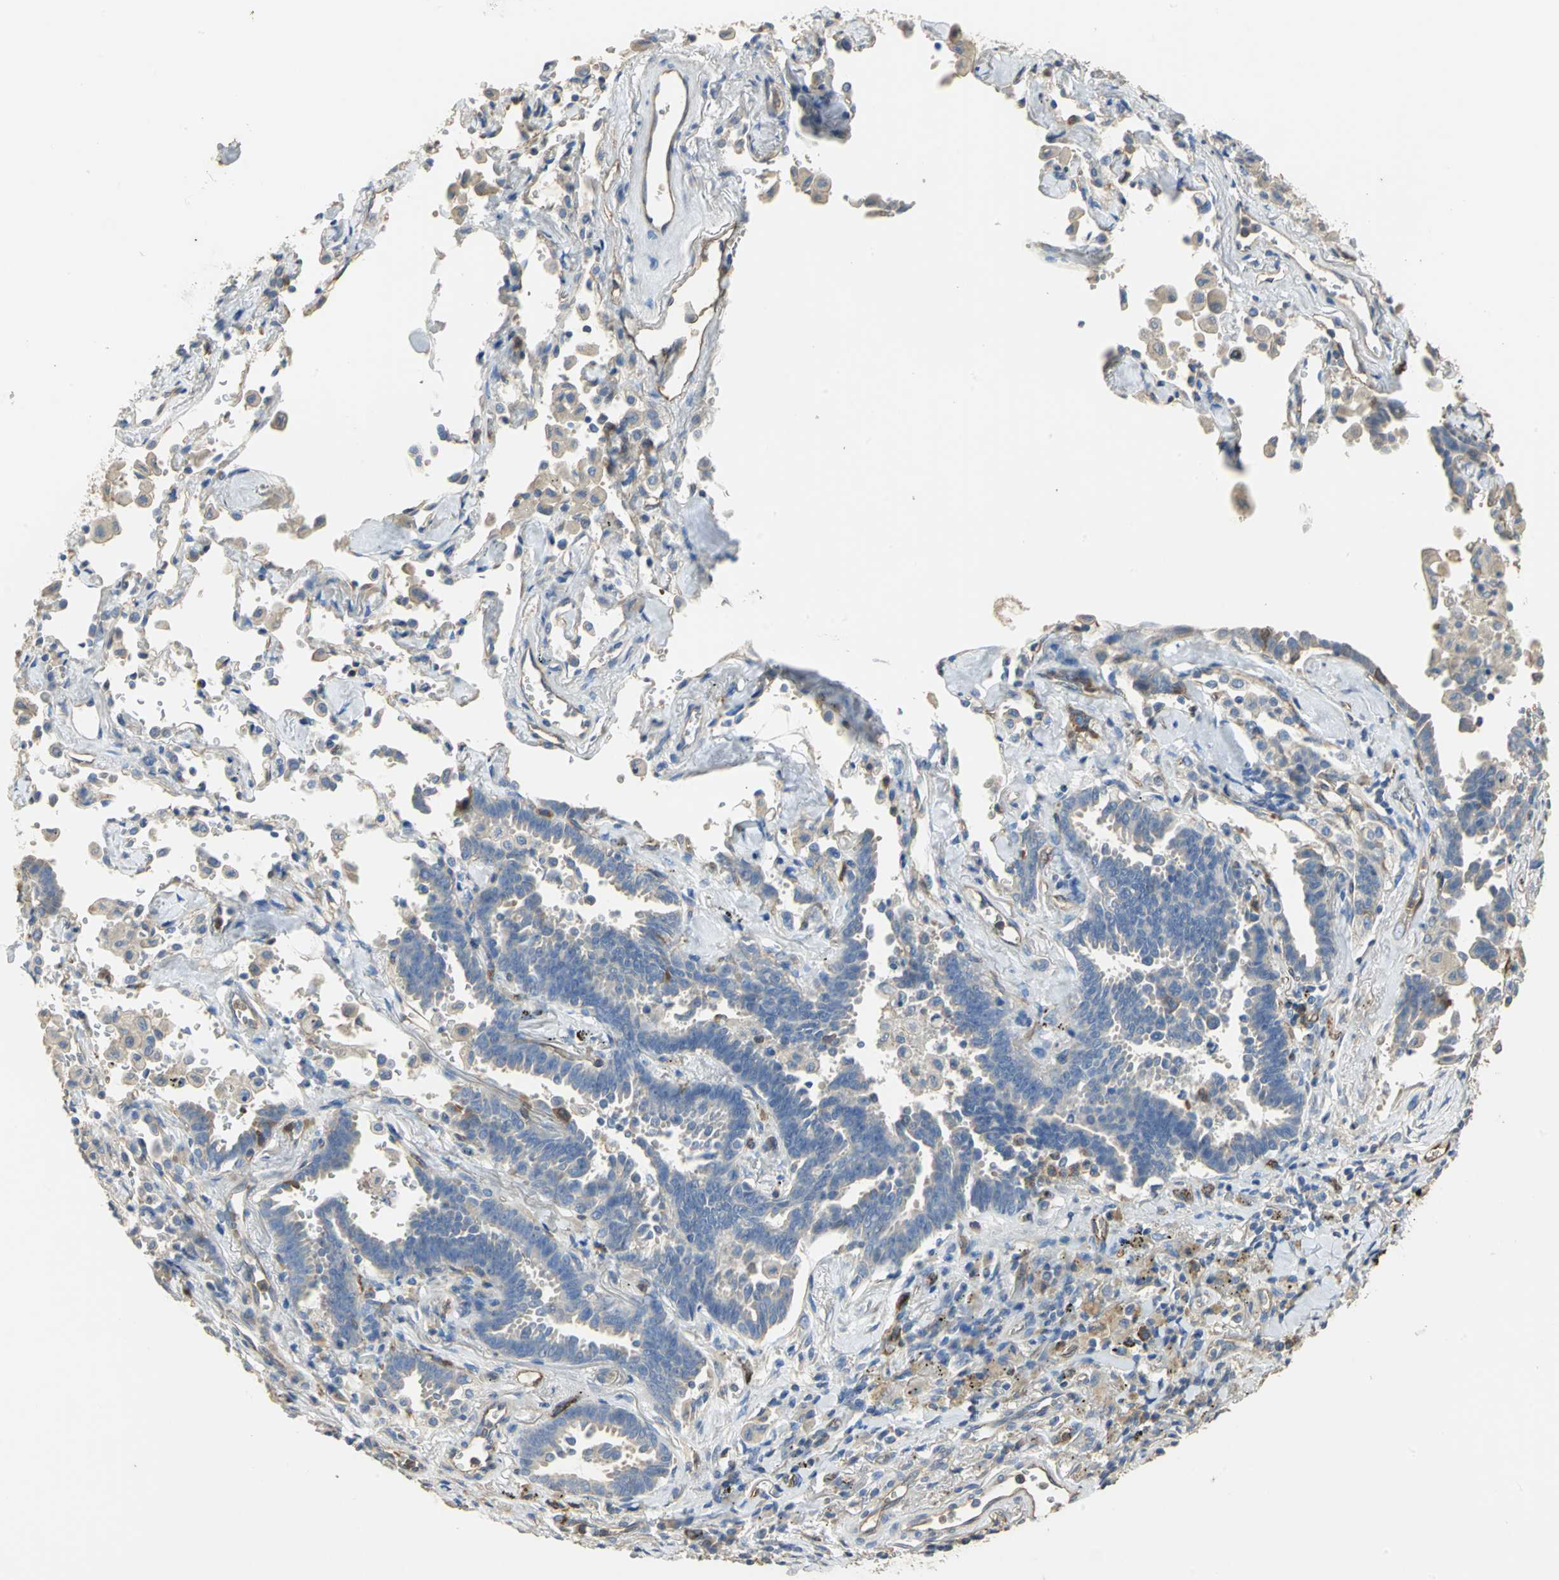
{"staining": {"intensity": "moderate", "quantity": "<25%", "location": "cytoplasmic/membranous"}, "tissue": "lung cancer", "cell_type": "Tumor cells", "image_type": "cancer", "snomed": [{"axis": "morphology", "description": "Adenocarcinoma, NOS"}, {"axis": "topography", "description": "Lung"}], "caption": "This photomicrograph demonstrates immunohistochemistry (IHC) staining of human lung adenocarcinoma, with low moderate cytoplasmic/membranous expression in approximately <25% of tumor cells.", "gene": "DLGAP5", "patient": {"sex": "female", "age": 64}}